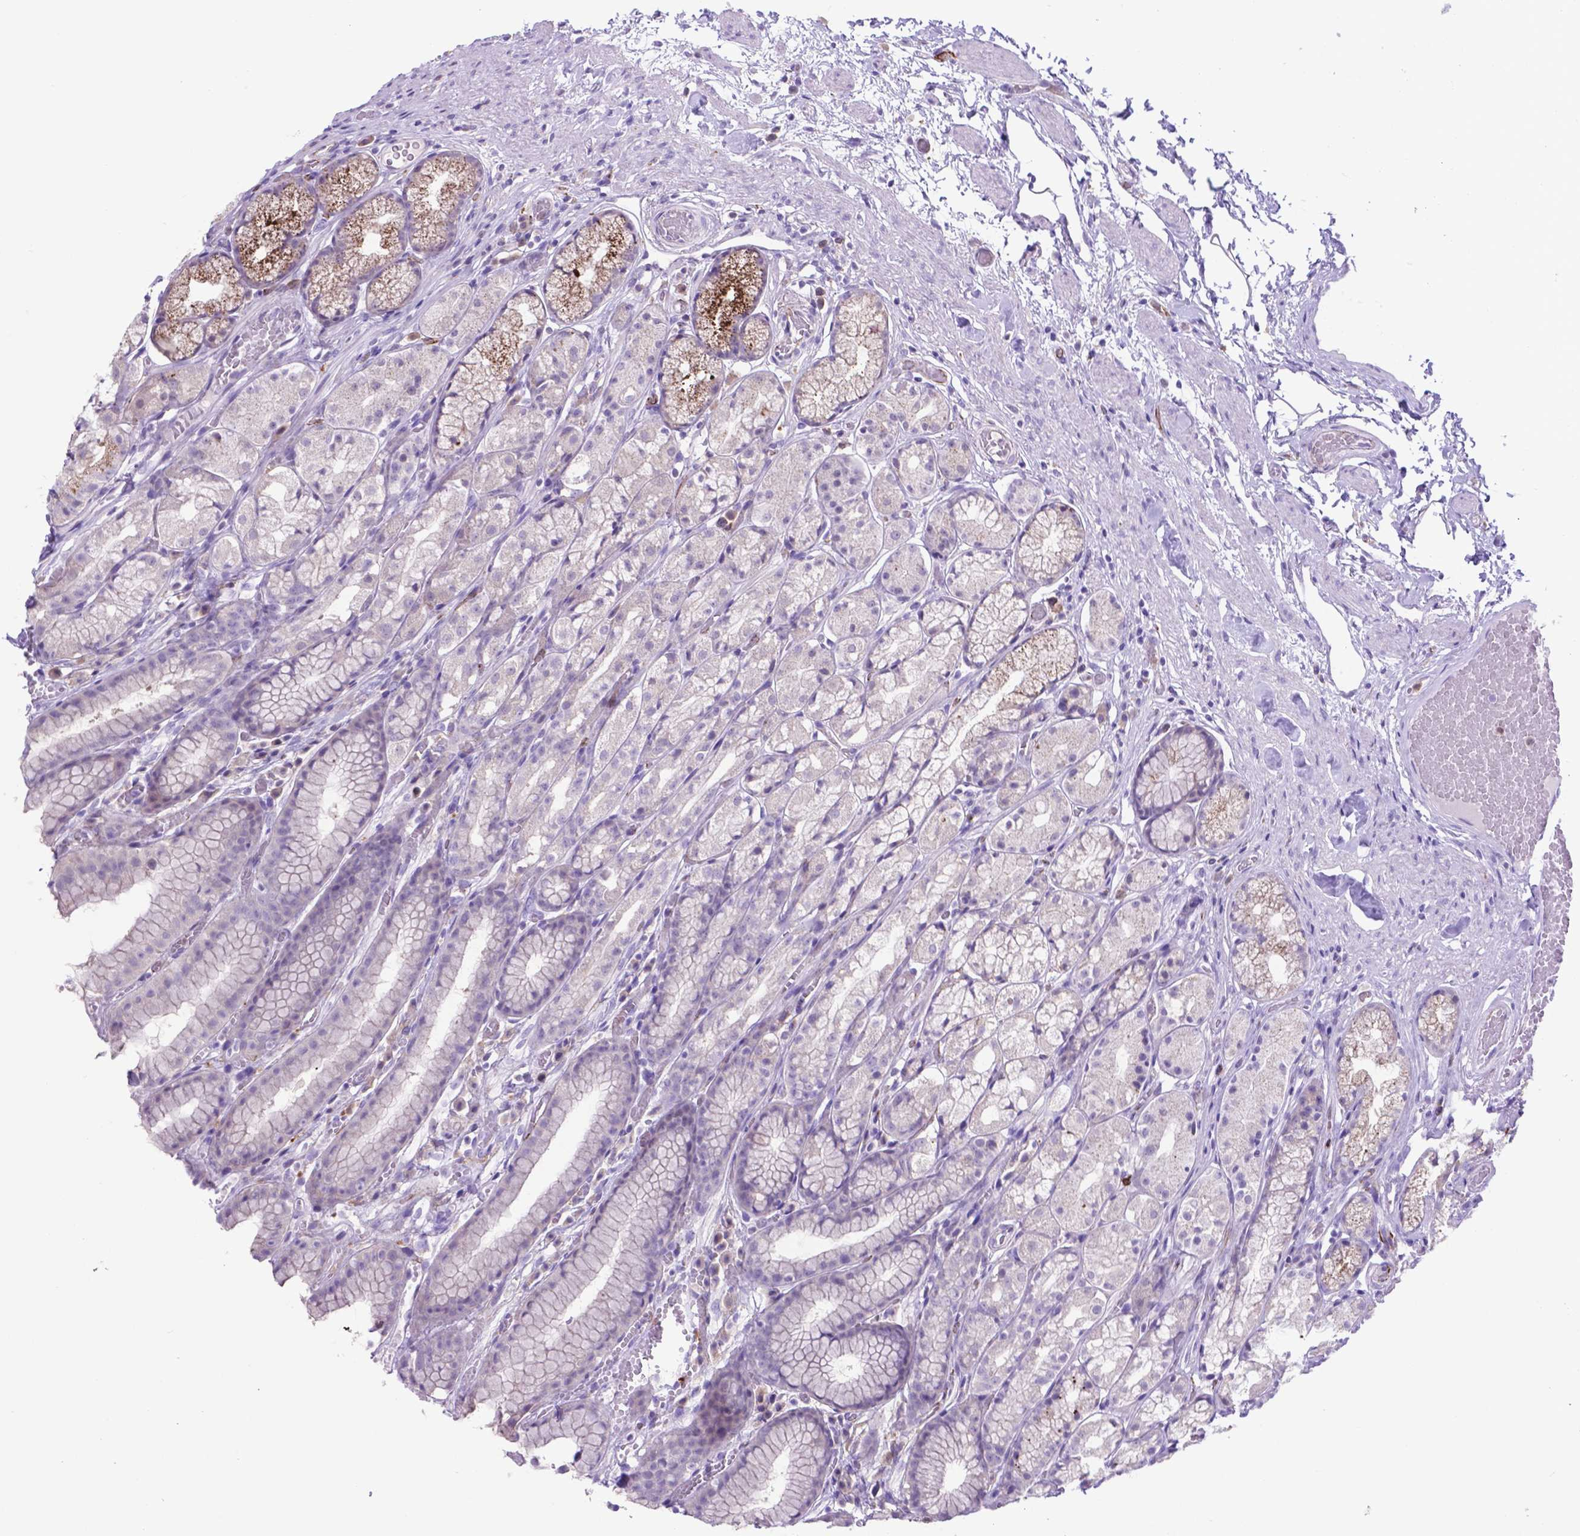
{"staining": {"intensity": "strong", "quantity": "<25%", "location": "cytoplasmic/membranous"}, "tissue": "stomach", "cell_type": "Glandular cells", "image_type": "normal", "snomed": [{"axis": "morphology", "description": "Normal tissue, NOS"}, {"axis": "topography", "description": "Stomach"}], "caption": "Stomach stained with immunohistochemistry (IHC) shows strong cytoplasmic/membranous expression in approximately <25% of glandular cells.", "gene": "LZTR1", "patient": {"sex": "male", "age": 70}}